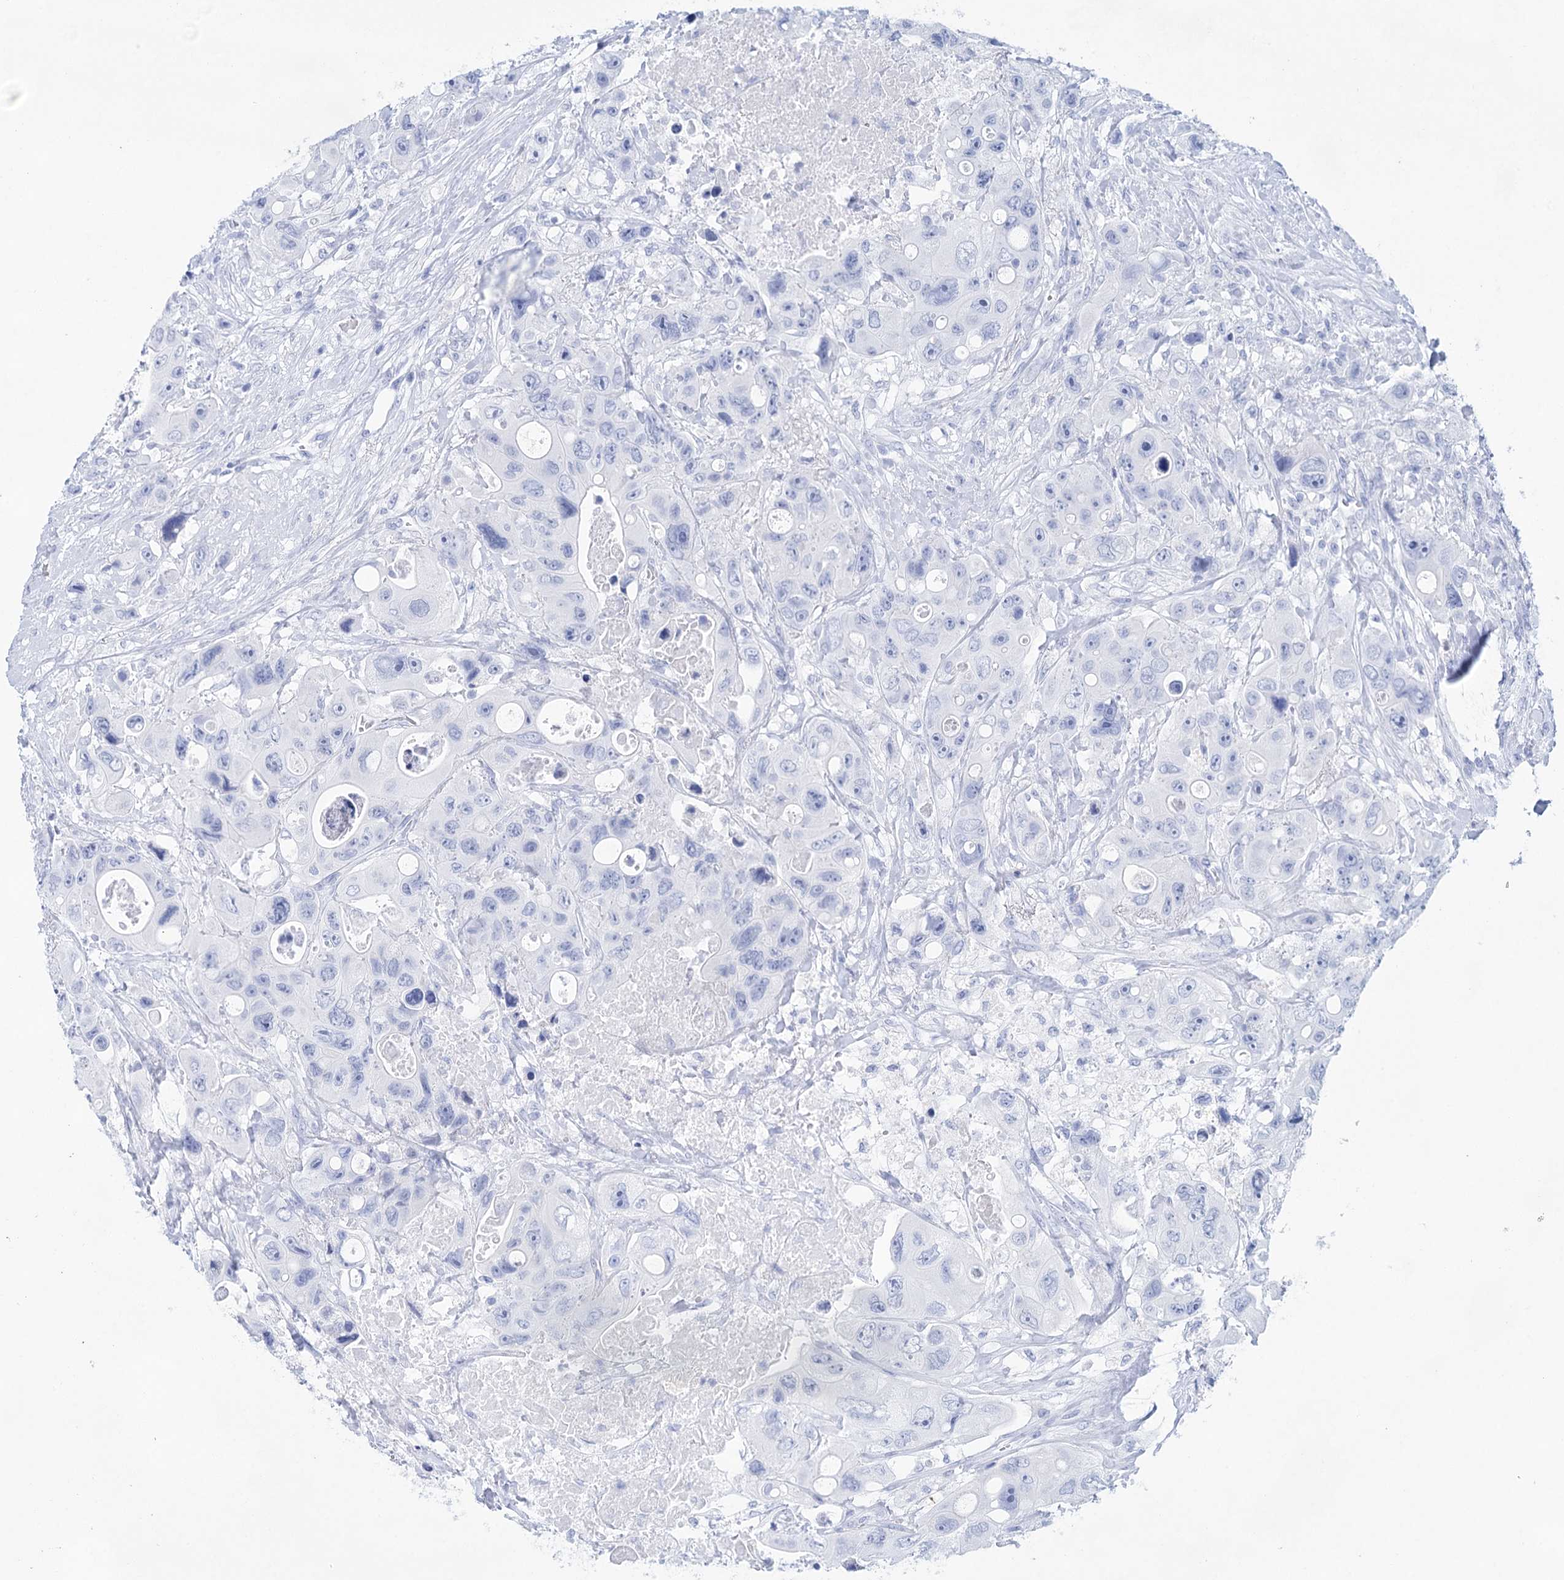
{"staining": {"intensity": "negative", "quantity": "none", "location": "none"}, "tissue": "colorectal cancer", "cell_type": "Tumor cells", "image_type": "cancer", "snomed": [{"axis": "morphology", "description": "Adenocarcinoma, NOS"}, {"axis": "topography", "description": "Colon"}], "caption": "DAB (3,3'-diaminobenzidine) immunohistochemical staining of human adenocarcinoma (colorectal) reveals no significant staining in tumor cells.", "gene": "LALBA", "patient": {"sex": "female", "age": 46}}